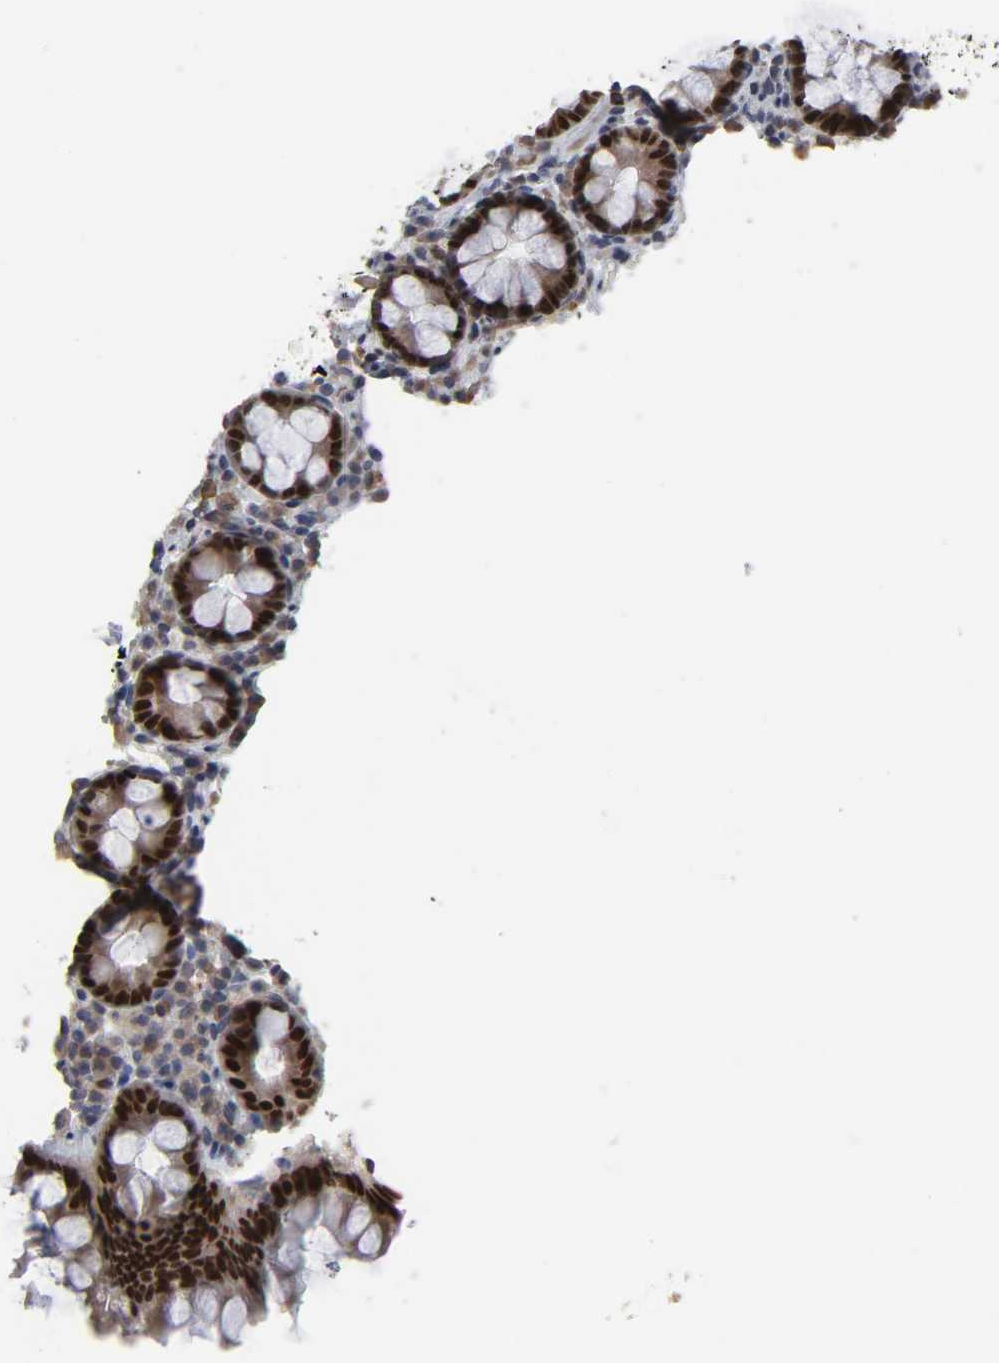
{"staining": {"intensity": "strong", "quantity": ">75%", "location": "cytoplasmic/membranous,nuclear"}, "tissue": "rectum", "cell_type": "Glandular cells", "image_type": "normal", "snomed": [{"axis": "morphology", "description": "Normal tissue, NOS"}, {"axis": "topography", "description": "Rectum"}], "caption": "Immunohistochemistry staining of normal rectum, which shows high levels of strong cytoplasmic/membranous,nuclear expression in approximately >75% of glandular cells indicating strong cytoplasmic/membranous,nuclear protein staining. The staining was performed using DAB (3,3'-diaminobenzidine) (brown) for protein detection and nuclei were counterstained in hematoxylin (blue).", "gene": "HNF4A", "patient": {"sex": "male", "age": 92}}